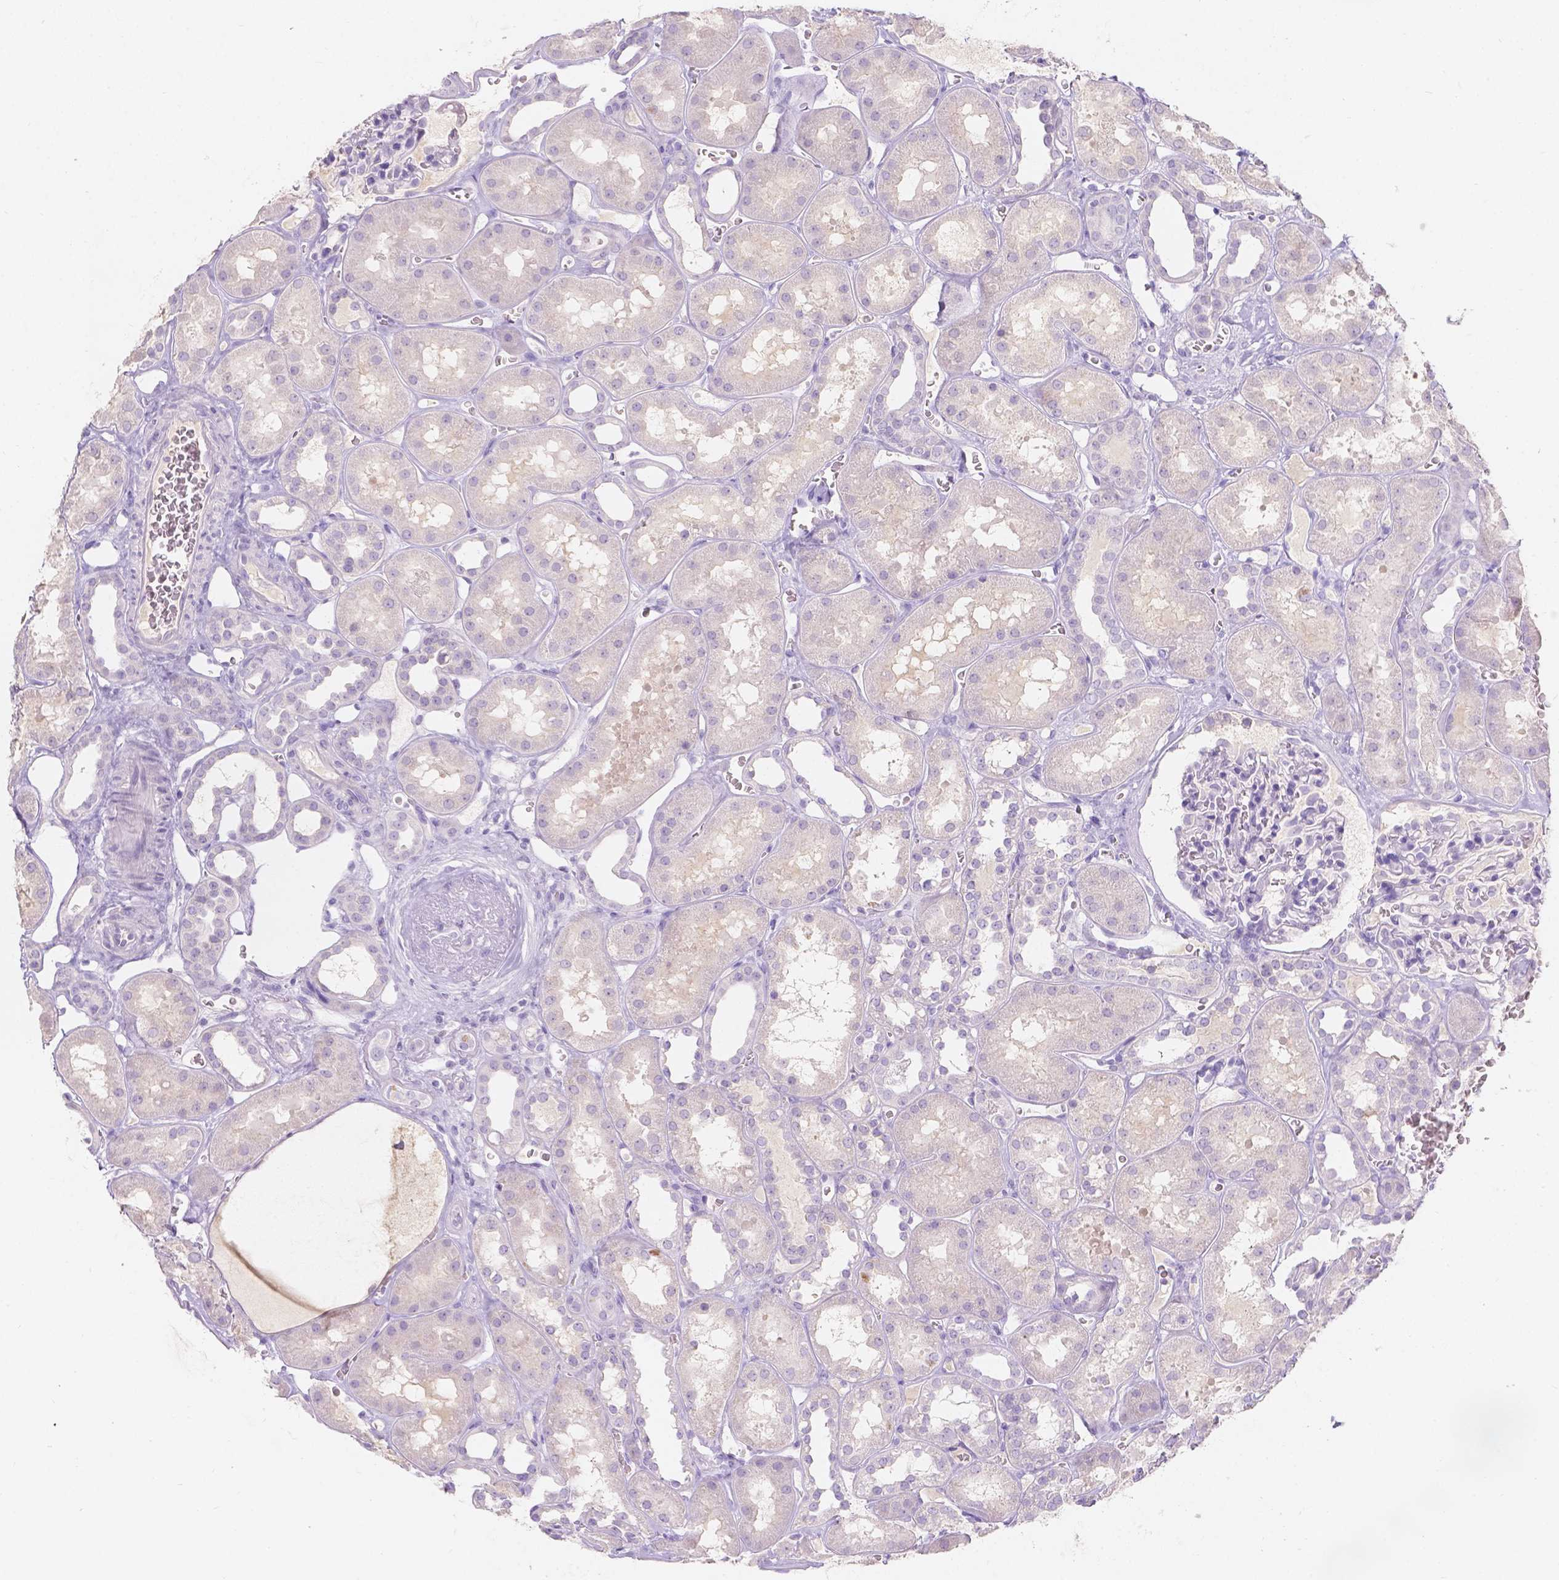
{"staining": {"intensity": "negative", "quantity": "none", "location": "none"}, "tissue": "kidney", "cell_type": "Cells in glomeruli", "image_type": "normal", "snomed": [{"axis": "morphology", "description": "Normal tissue, NOS"}, {"axis": "topography", "description": "Kidney"}], "caption": "High magnification brightfield microscopy of normal kidney stained with DAB (brown) and counterstained with hematoxylin (blue): cells in glomeruli show no significant expression. (Immunohistochemistry (ihc), brightfield microscopy, high magnification).", "gene": "GAL3ST2", "patient": {"sex": "female", "age": 41}}